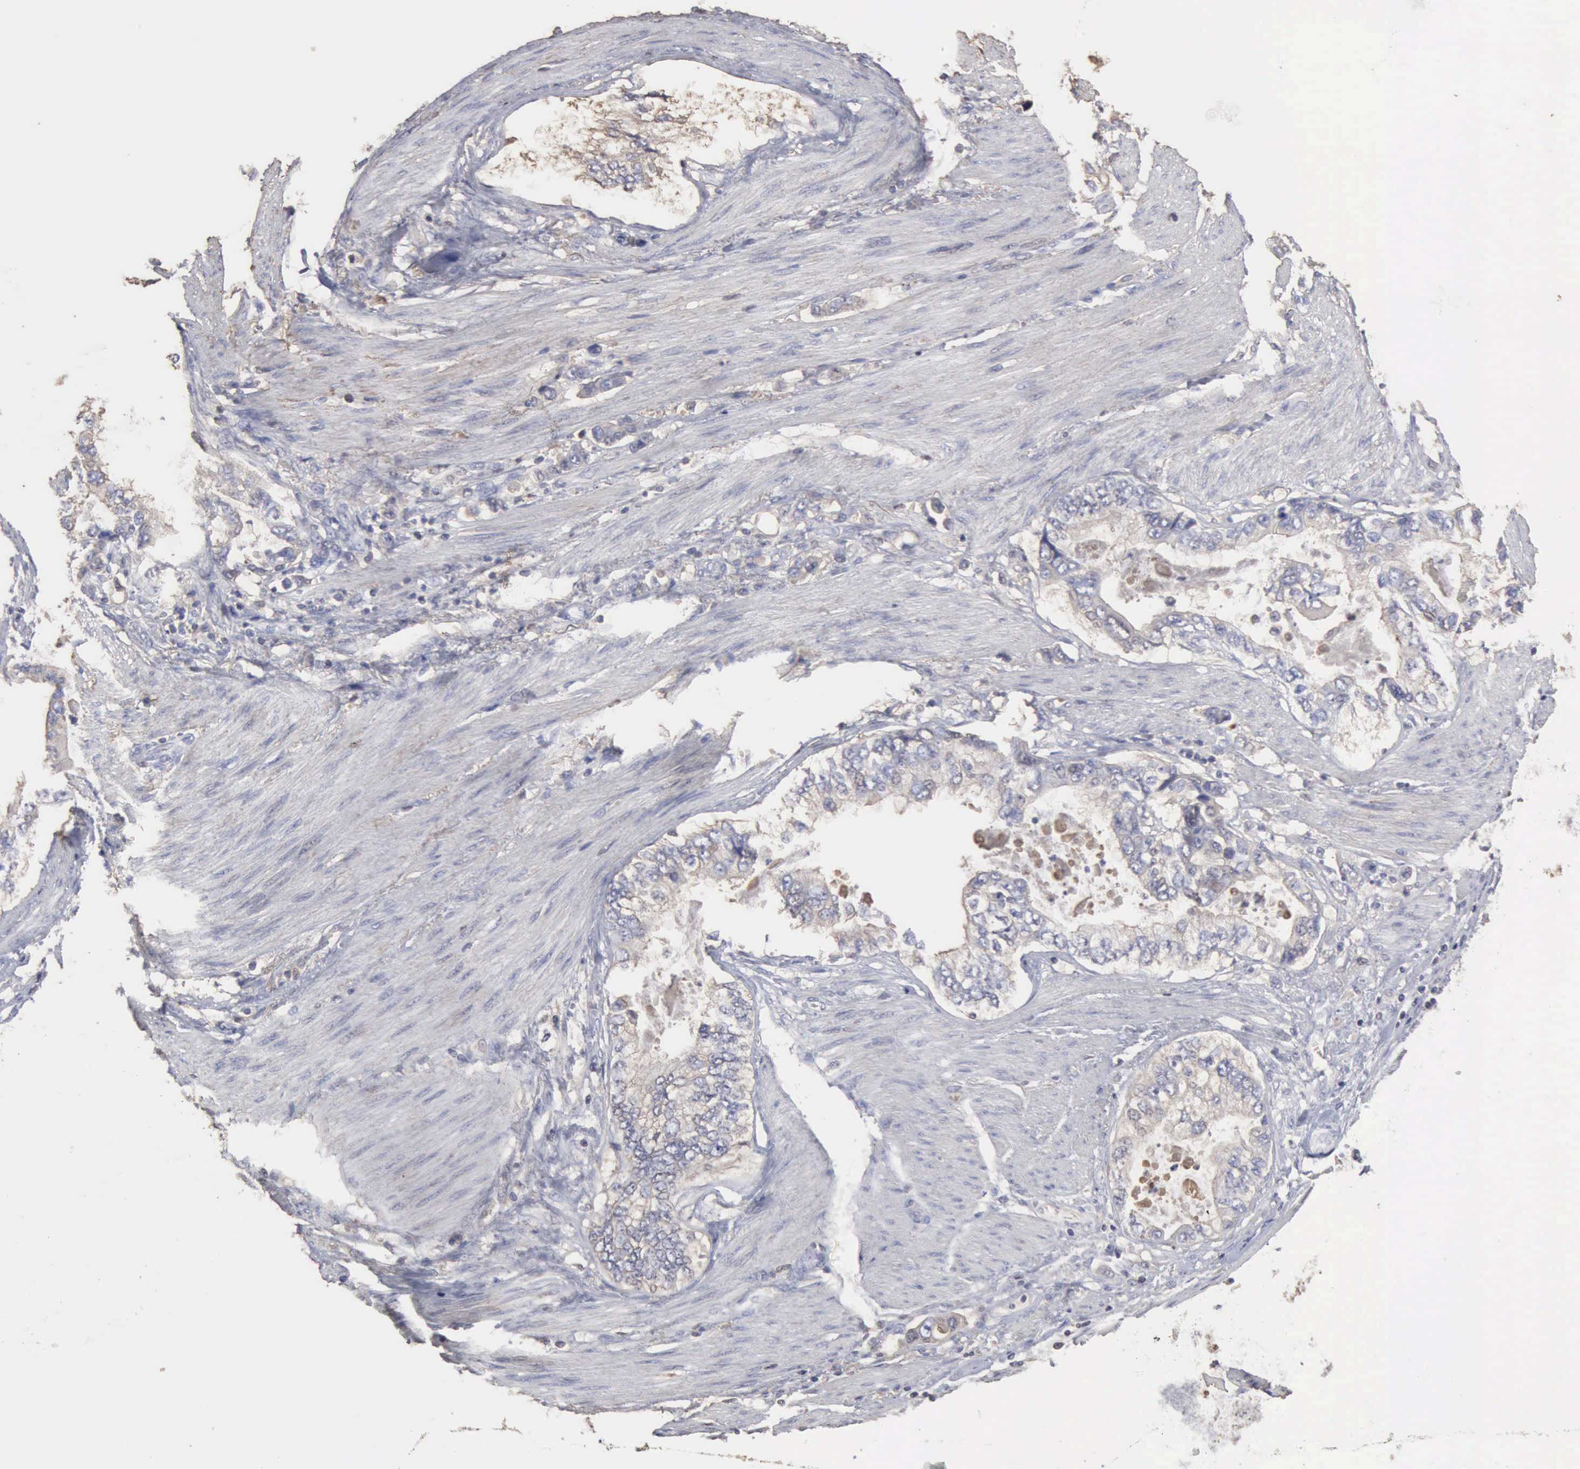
{"staining": {"intensity": "negative", "quantity": "none", "location": "none"}, "tissue": "stomach cancer", "cell_type": "Tumor cells", "image_type": "cancer", "snomed": [{"axis": "morphology", "description": "Adenocarcinoma, NOS"}, {"axis": "topography", "description": "Pancreas"}, {"axis": "topography", "description": "Stomach, upper"}], "caption": "IHC of human adenocarcinoma (stomach) reveals no staining in tumor cells.", "gene": "SERPINA1", "patient": {"sex": "male", "age": 77}}